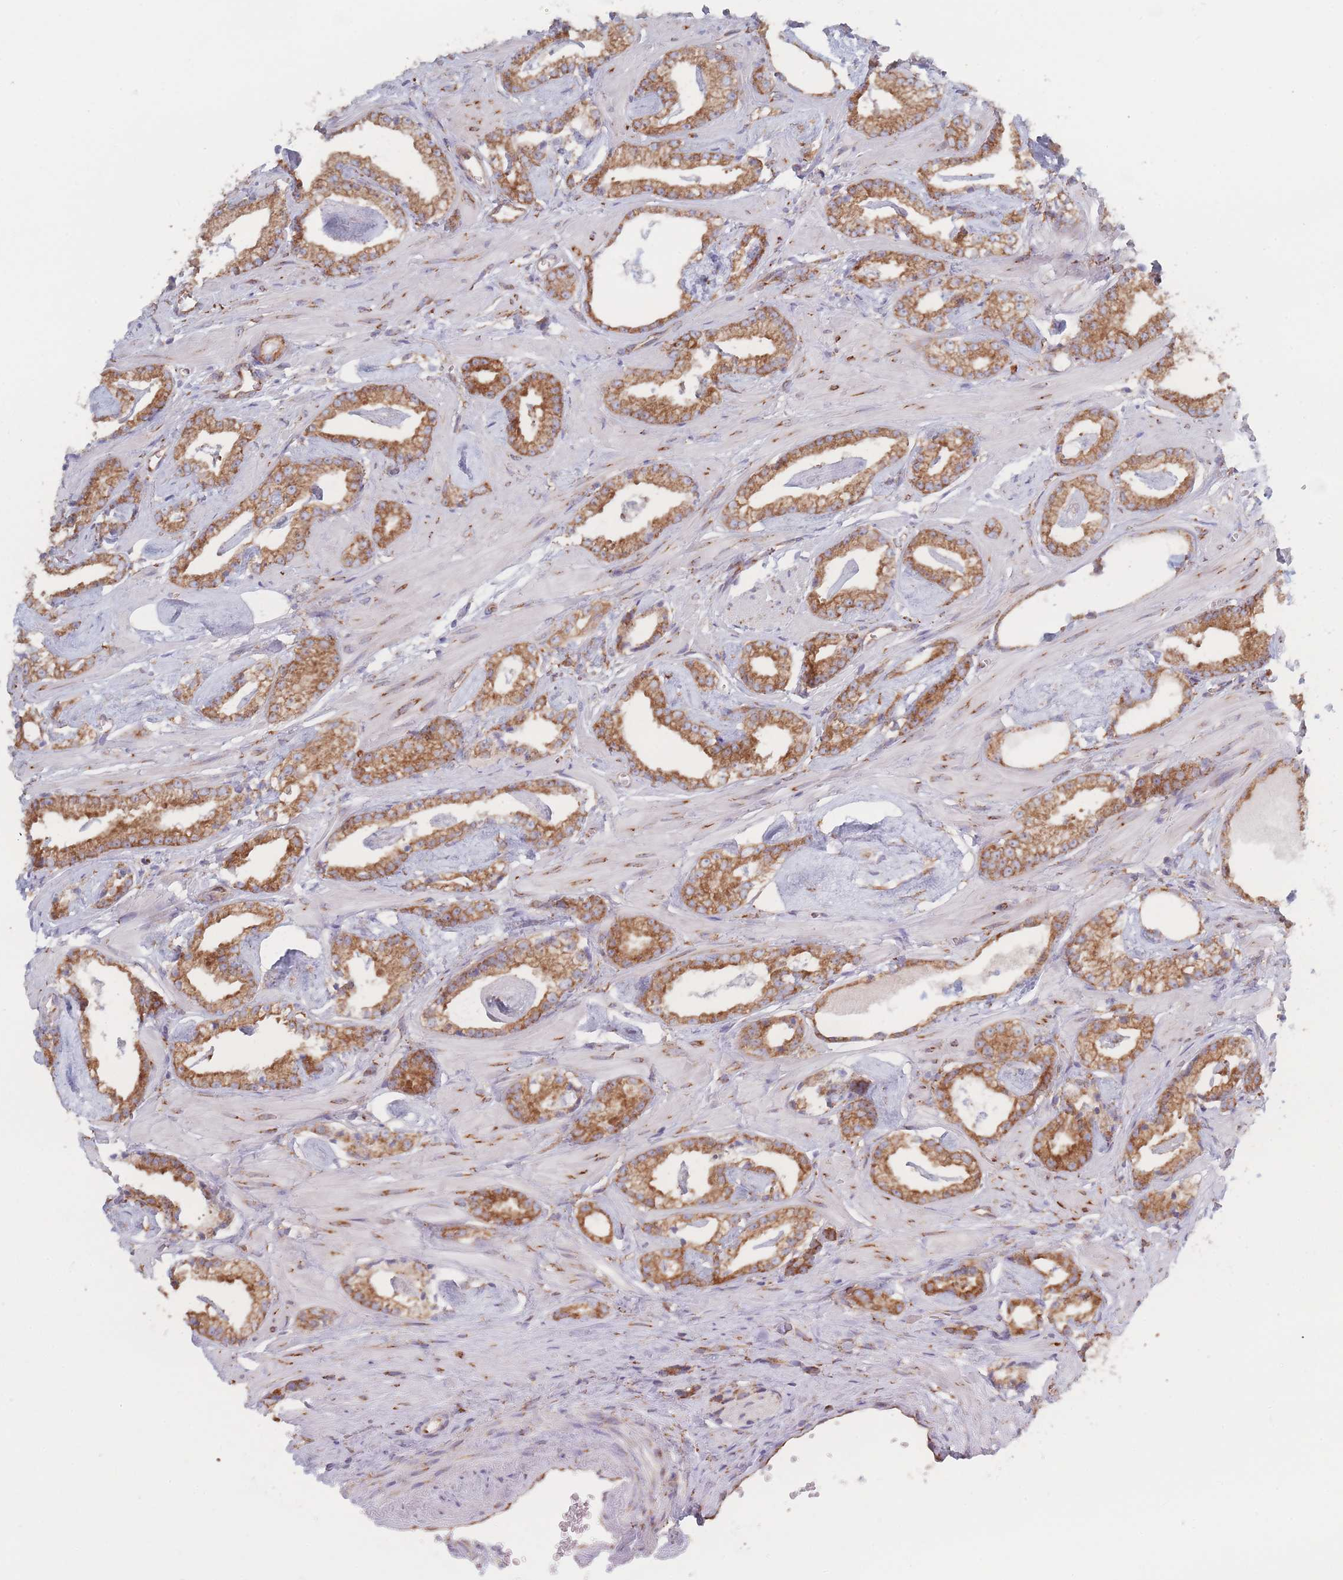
{"staining": {"intensity": "strong", "quantity": ">75%", "location": "cytoplasmic/membranous"}, "tissue": "prostate cancer", "cell_type": "Tumor cells", "image_type": "cancer", "snomed": [{"axis": "morphology", "description": "Adenocarcinoma, Low grade"}, {"axis": "topography", "description": "Prostate"}], "caption": "Immunohistochemical staining of human prostate cancer (adenocarcinoma (low-grade)) displays high levels of strong cytoplasmic/membranous positivity in about >75% of tumor cells.", "gene": "EEF1B2", "patient": {"sex": "male", "age": 60}}